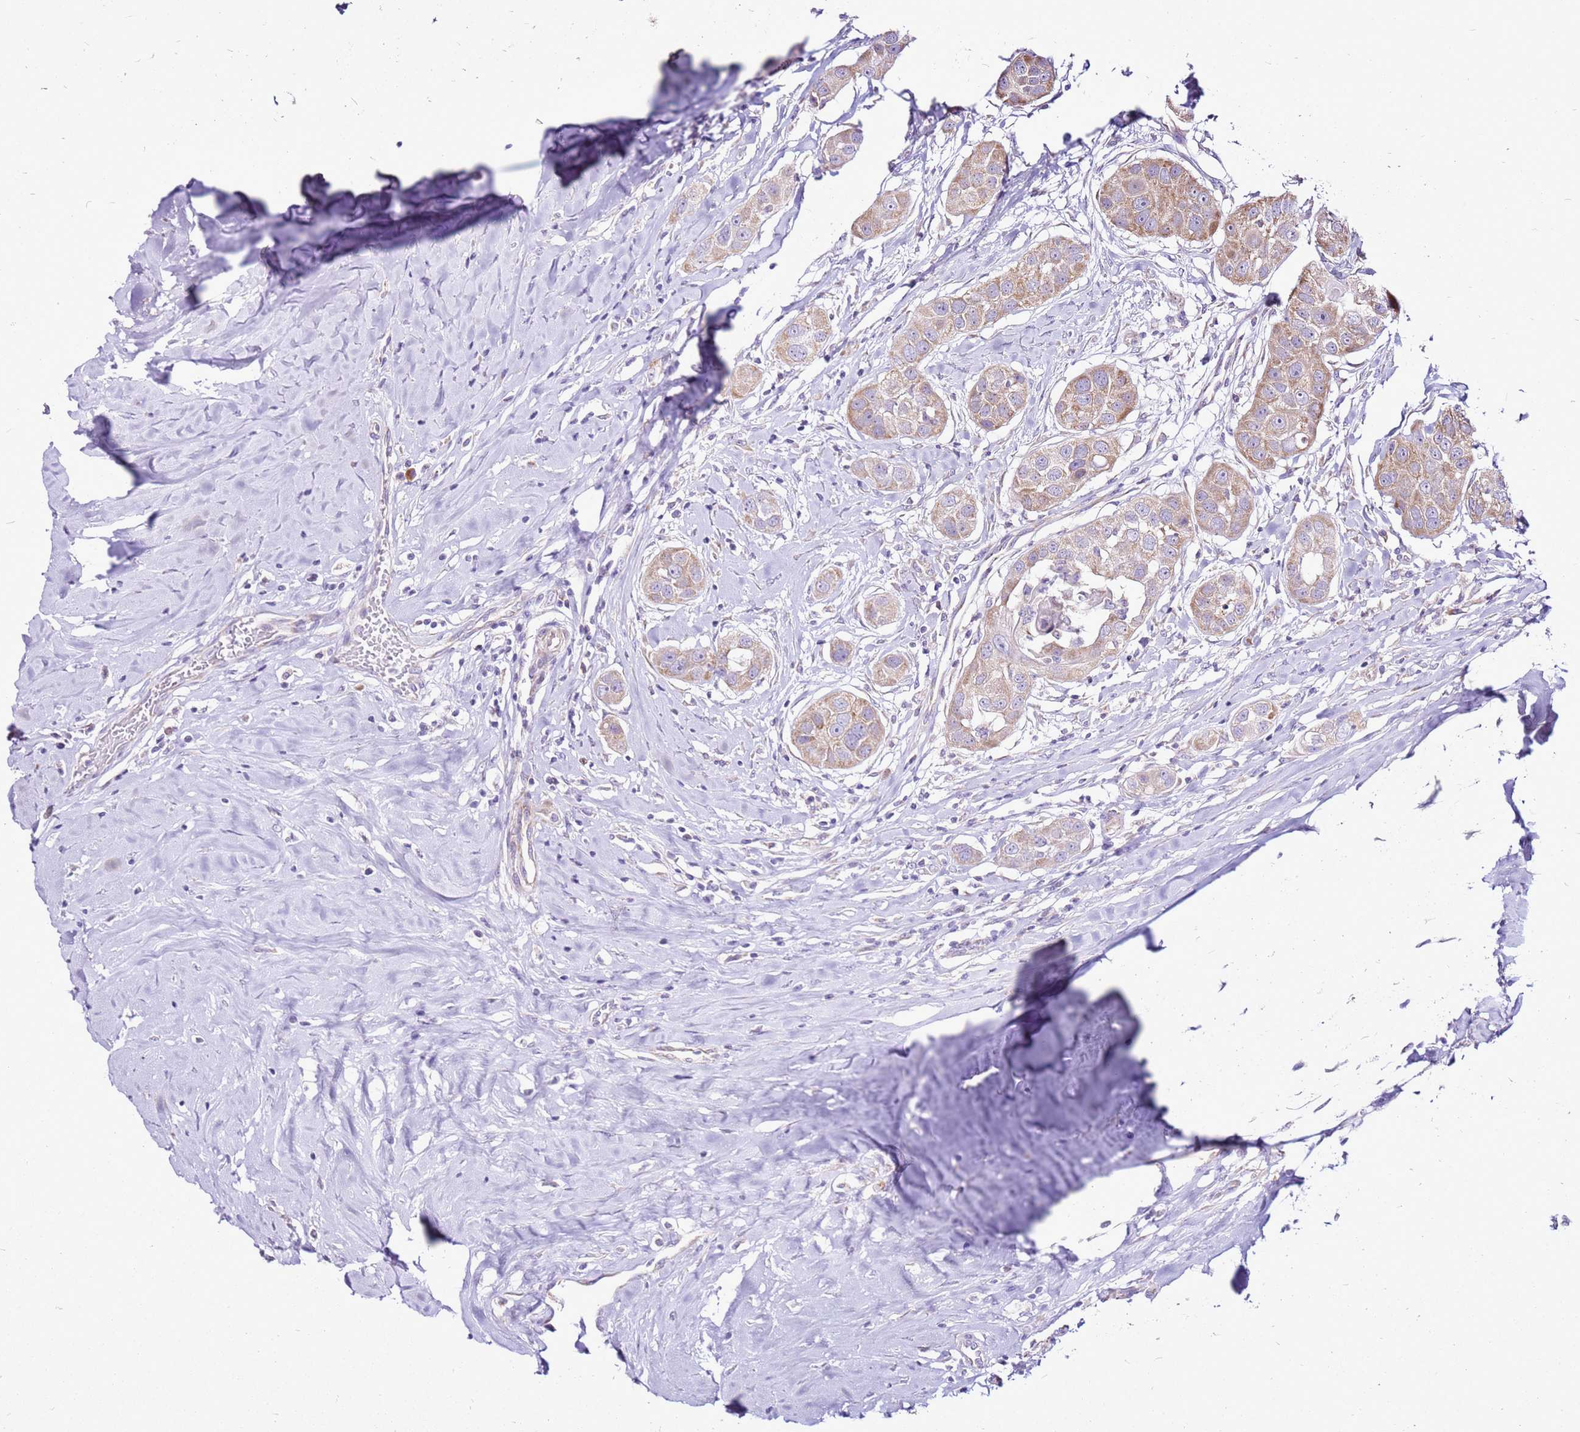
{"staining": {"intensity": "moderate", "quantity": ">75%", "location": "cytoplasmic/membranous"}, "tissue": "head and neck cancer", "cell_type": "Tumor cells", "image_type": "cancer", "snomed": [{"axis": "morphology", "description": "Normal tissue, NOS"}, {"axis": "morphology", "description": "Squamous cell carcinoma, NOS"}, {"axis": "topography", "description": "Skeletal muscle"}, {"axis": "topography", "description": "Head-Neck"}], "caption": "The immunohistochemical stain highlights moderate cytoplasmic/membranous staining in tumor cells of squamous cell carcinoma (head and neck) tissue. (DAB IHC with brightfield microscopy, high magnification).", "gene": "MRPL36", "patient": {"sex": "male", "age": 51}}